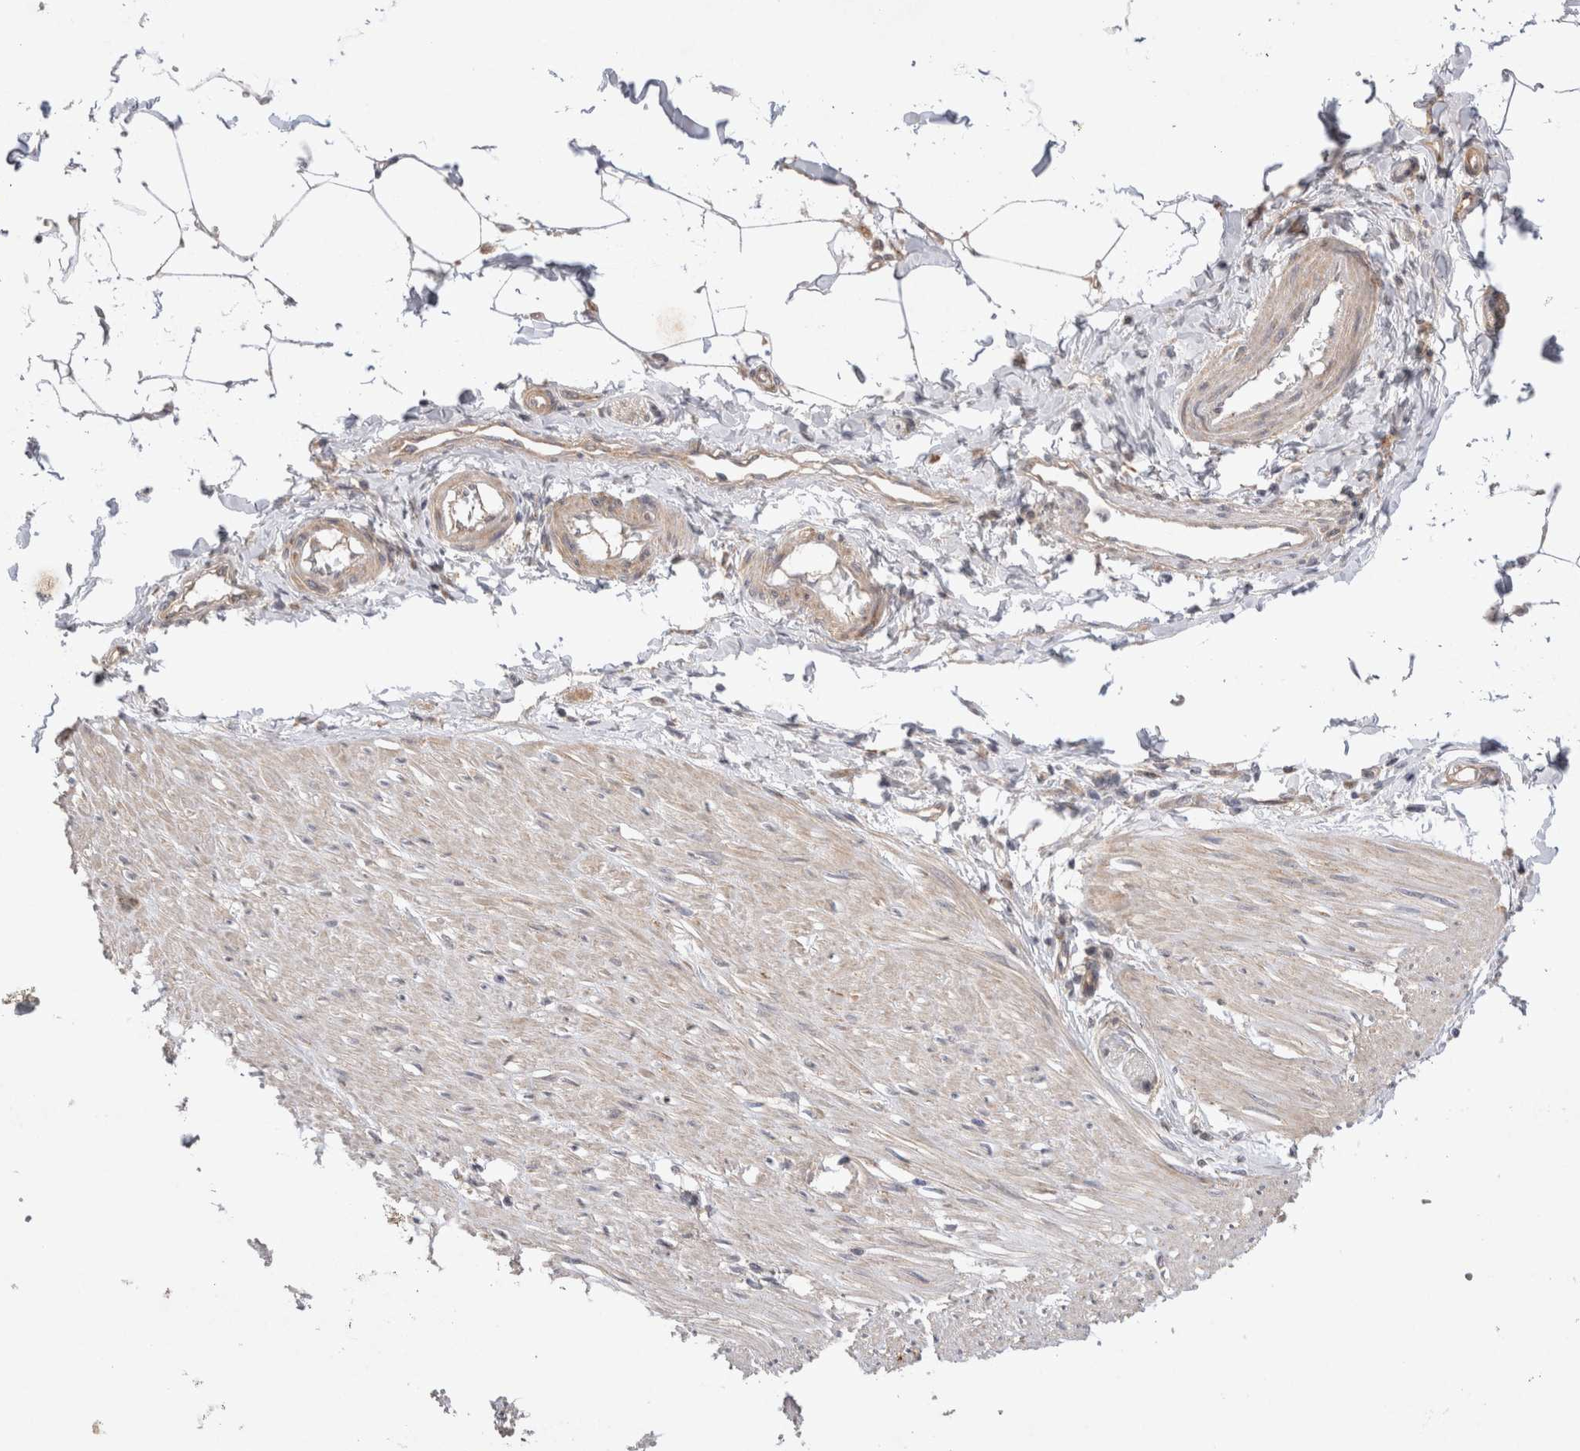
{"staining": {"intensity": "negative", "quantity": "none", "location": "none"}, "tissue": "adipose tissue", "cell_type": "Adipocytes", "image_type": "normal", "snomed": [{"axis": "morphology", "description": "Normal tissue, NOS"}, {"axis": "morphology", "description": "Adenocarcinoma, NOS"}, {"axis": "topography", "description": "Colon"}, {"axis": "topography", "description": "Peripheral nerve tissue"}], "caption": "IHC image of unremarkable adipose tissue stained for a protein (brown), which demonstrates no positivity in adipocytes. (DAB IHC with hematoxylin counter stain).", "gene": "NPC1", "patient": {"sex": "male", "age": 14}}